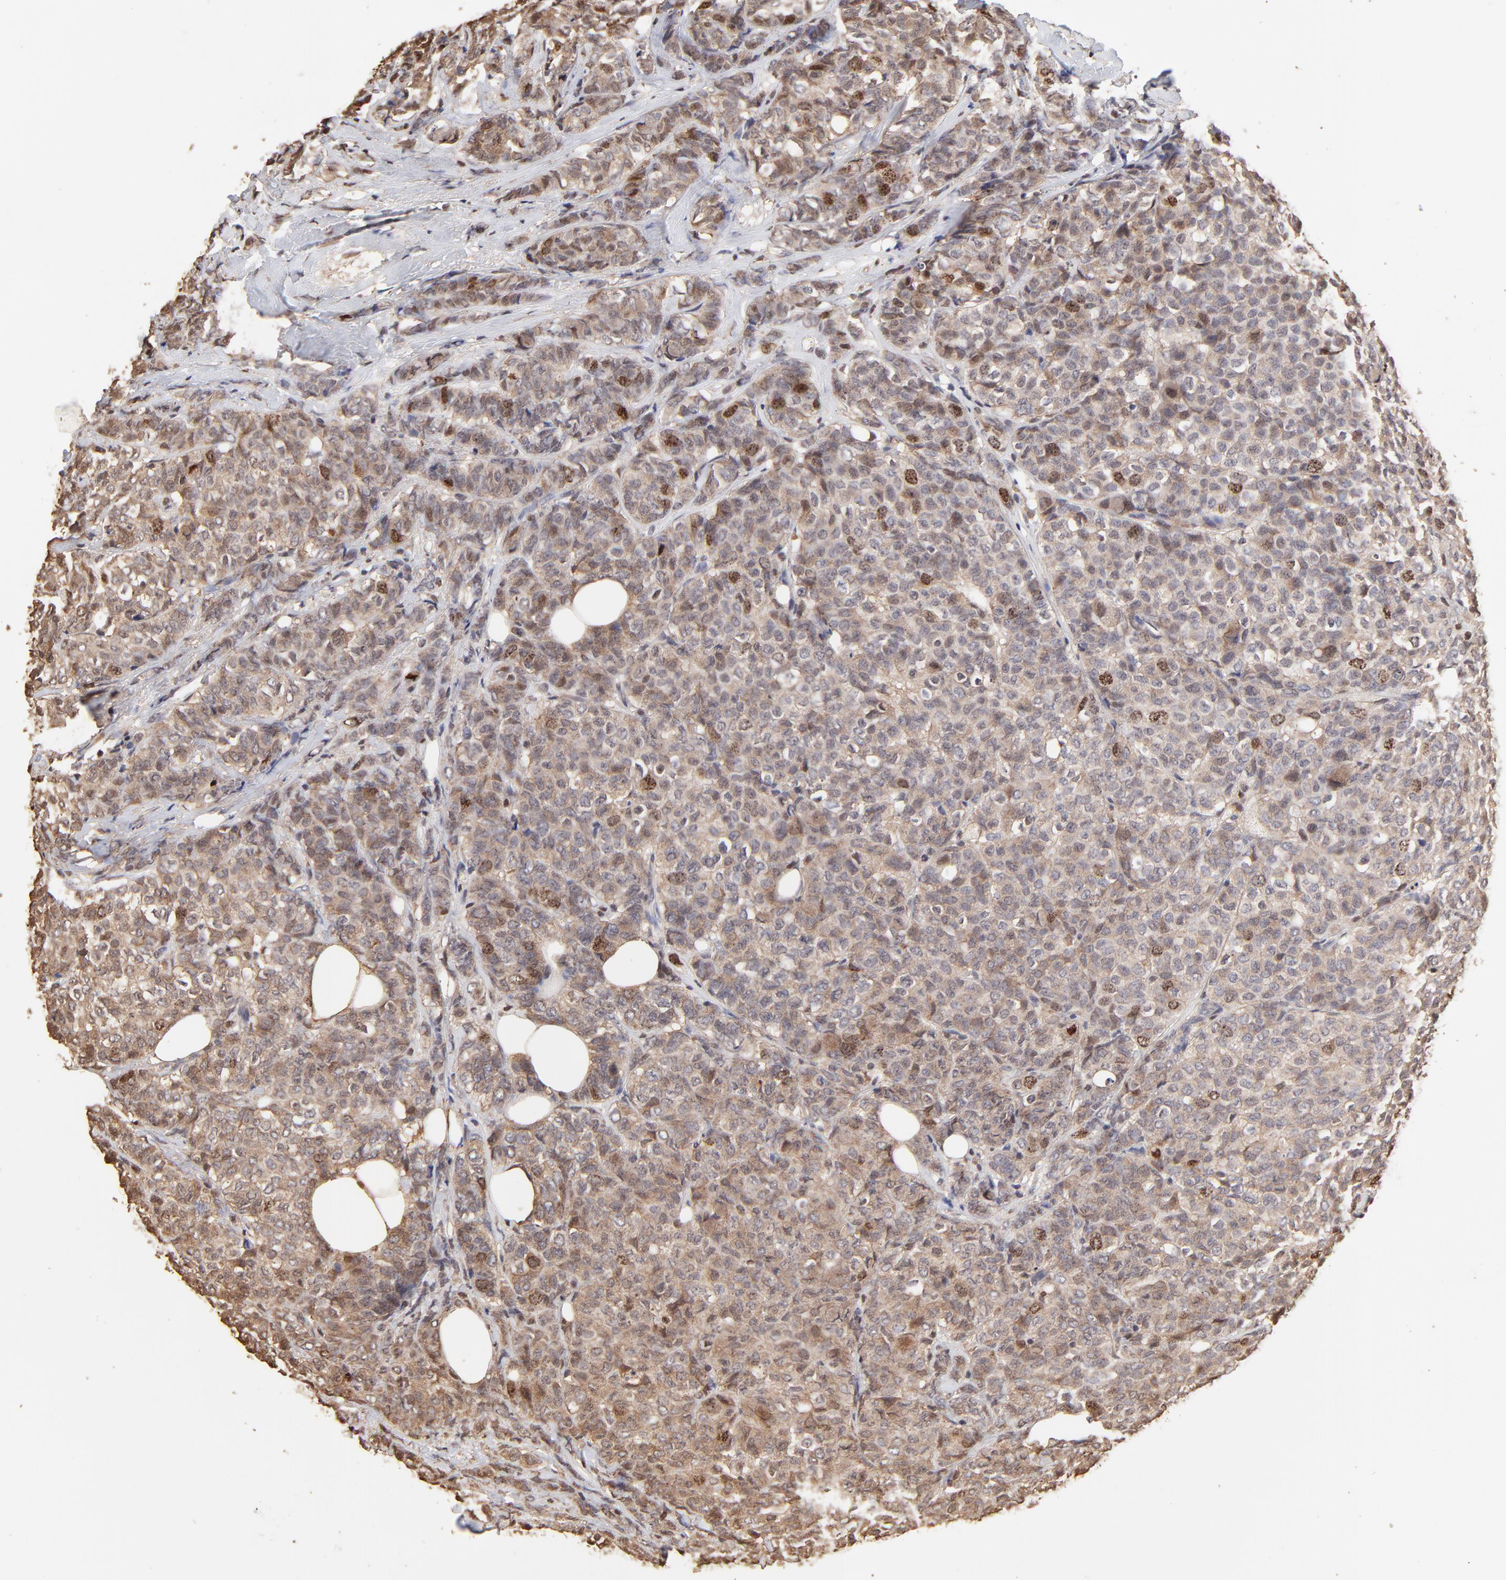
{"staining": {"intensity": "moderate", "quantity": "<25%", "location": "cytoplasmic/membranous,nuclear"}, "tissue": "breast cancer", "cell_type": "Tumor cells", "image_type": "cancer", "snomed": [{"axis": "morphology", "description": "Lobular carcinoma"}, {"axis": "topography", "description": "Breast"}], "caption": "The micrograph exhibits immunohistochemical staining of lobular carcinoma (breast). There is moderate cytoplasmic/membranous and nuclear staining is present in approximately <25% of tumor cells. Using DAB (brown) and hematoxylin (blue) stains, captured at high magnification using brightfield microscopy.", "gene": "BIRC5", "patient": {"sex": "female", "age": 60}}